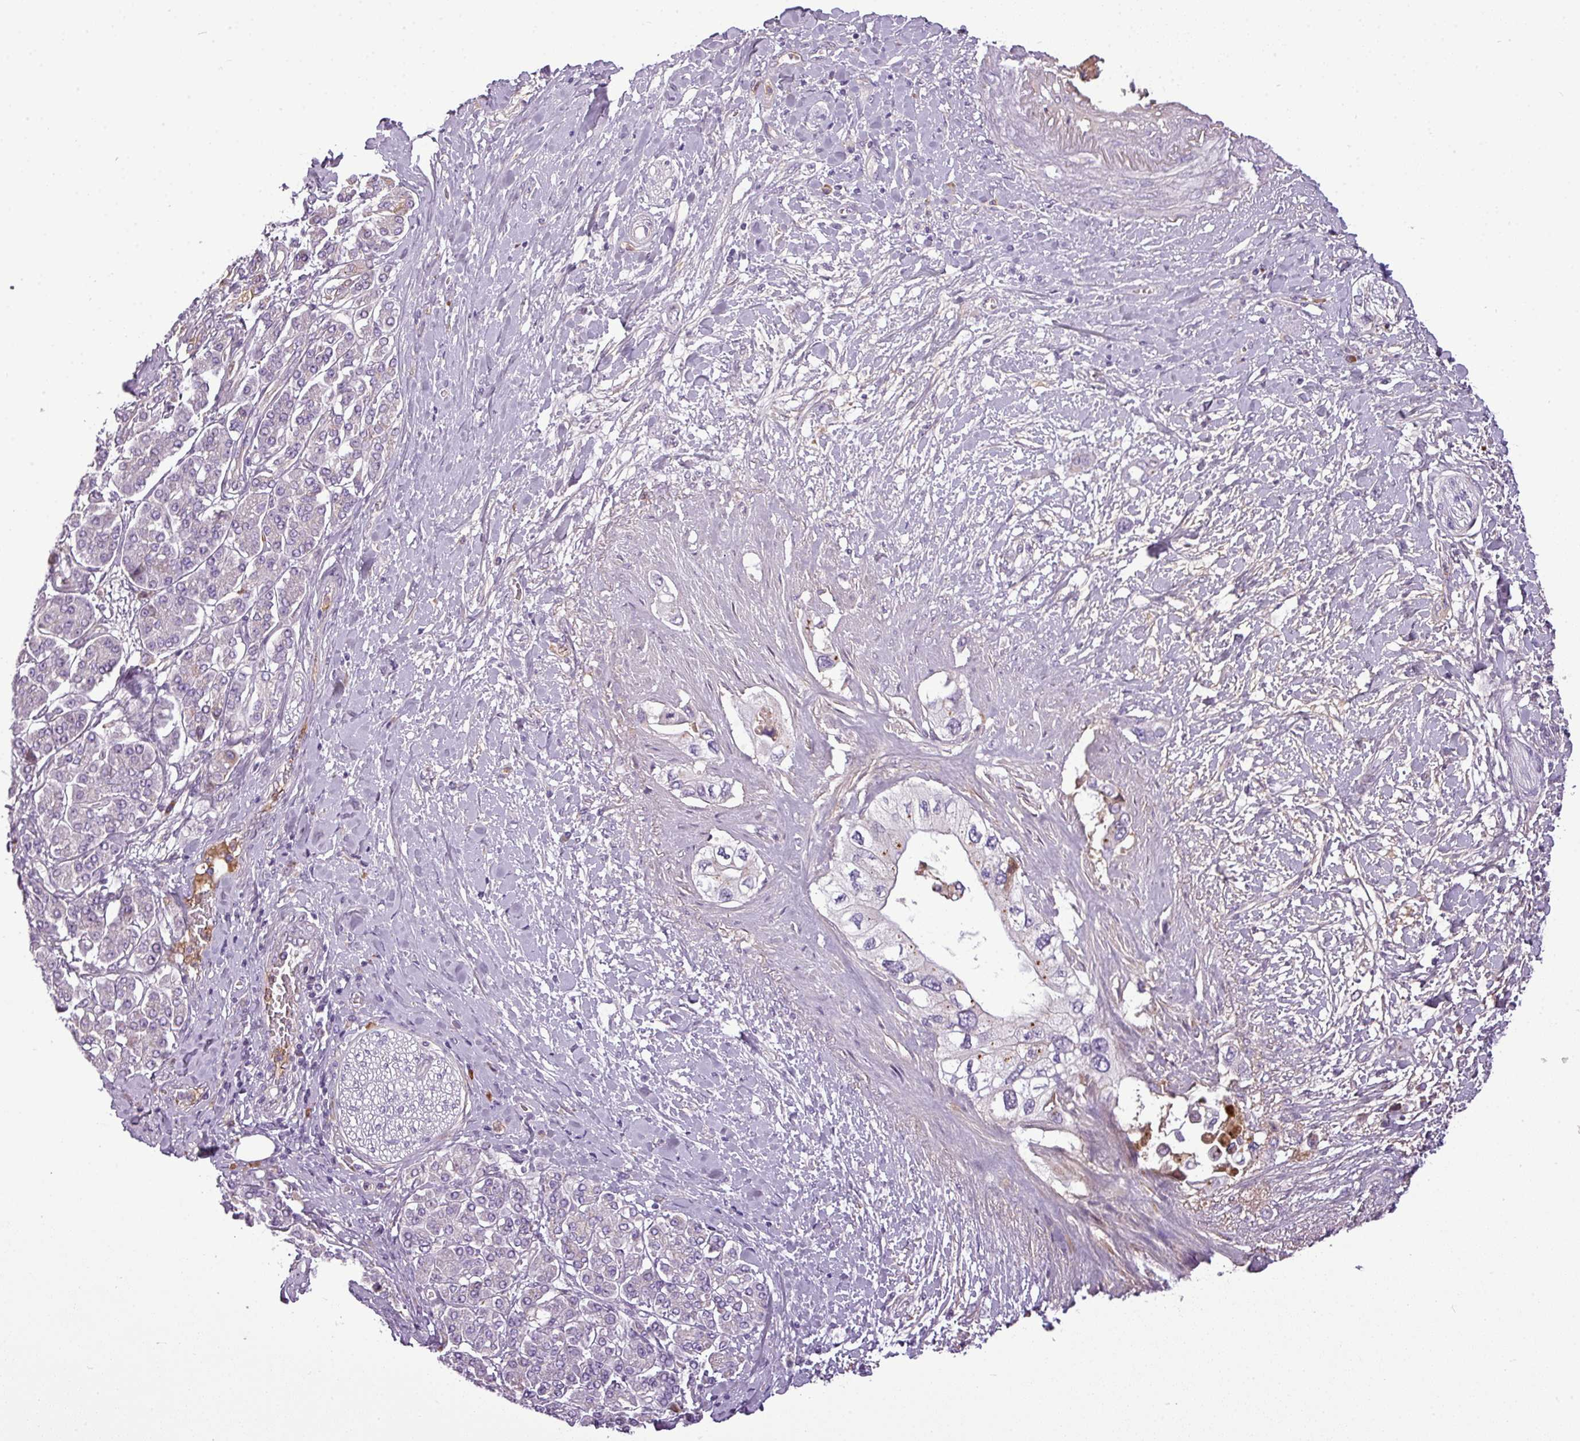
{"staining": {"intensity": "negative", "quantity": "none", "location": "none"}, "tissue": "pancreatic cancer", "cell_type": "Tumor cells", "image_type": "cancer", "snomed": [{"axis": "morphology", "description": "Inflammation, NOS"}, {"axis": "morphology", "description": "Adenocarcinoma, NOS"}, {"axis": "topography", "description": "Pancreas"}], "caption": "Pancreatic cancer was stained to show a protein in brown. There is no significant staining in tumor cells.", "gene": "C4B", "patient": {"sex": "female", "age": 56}}